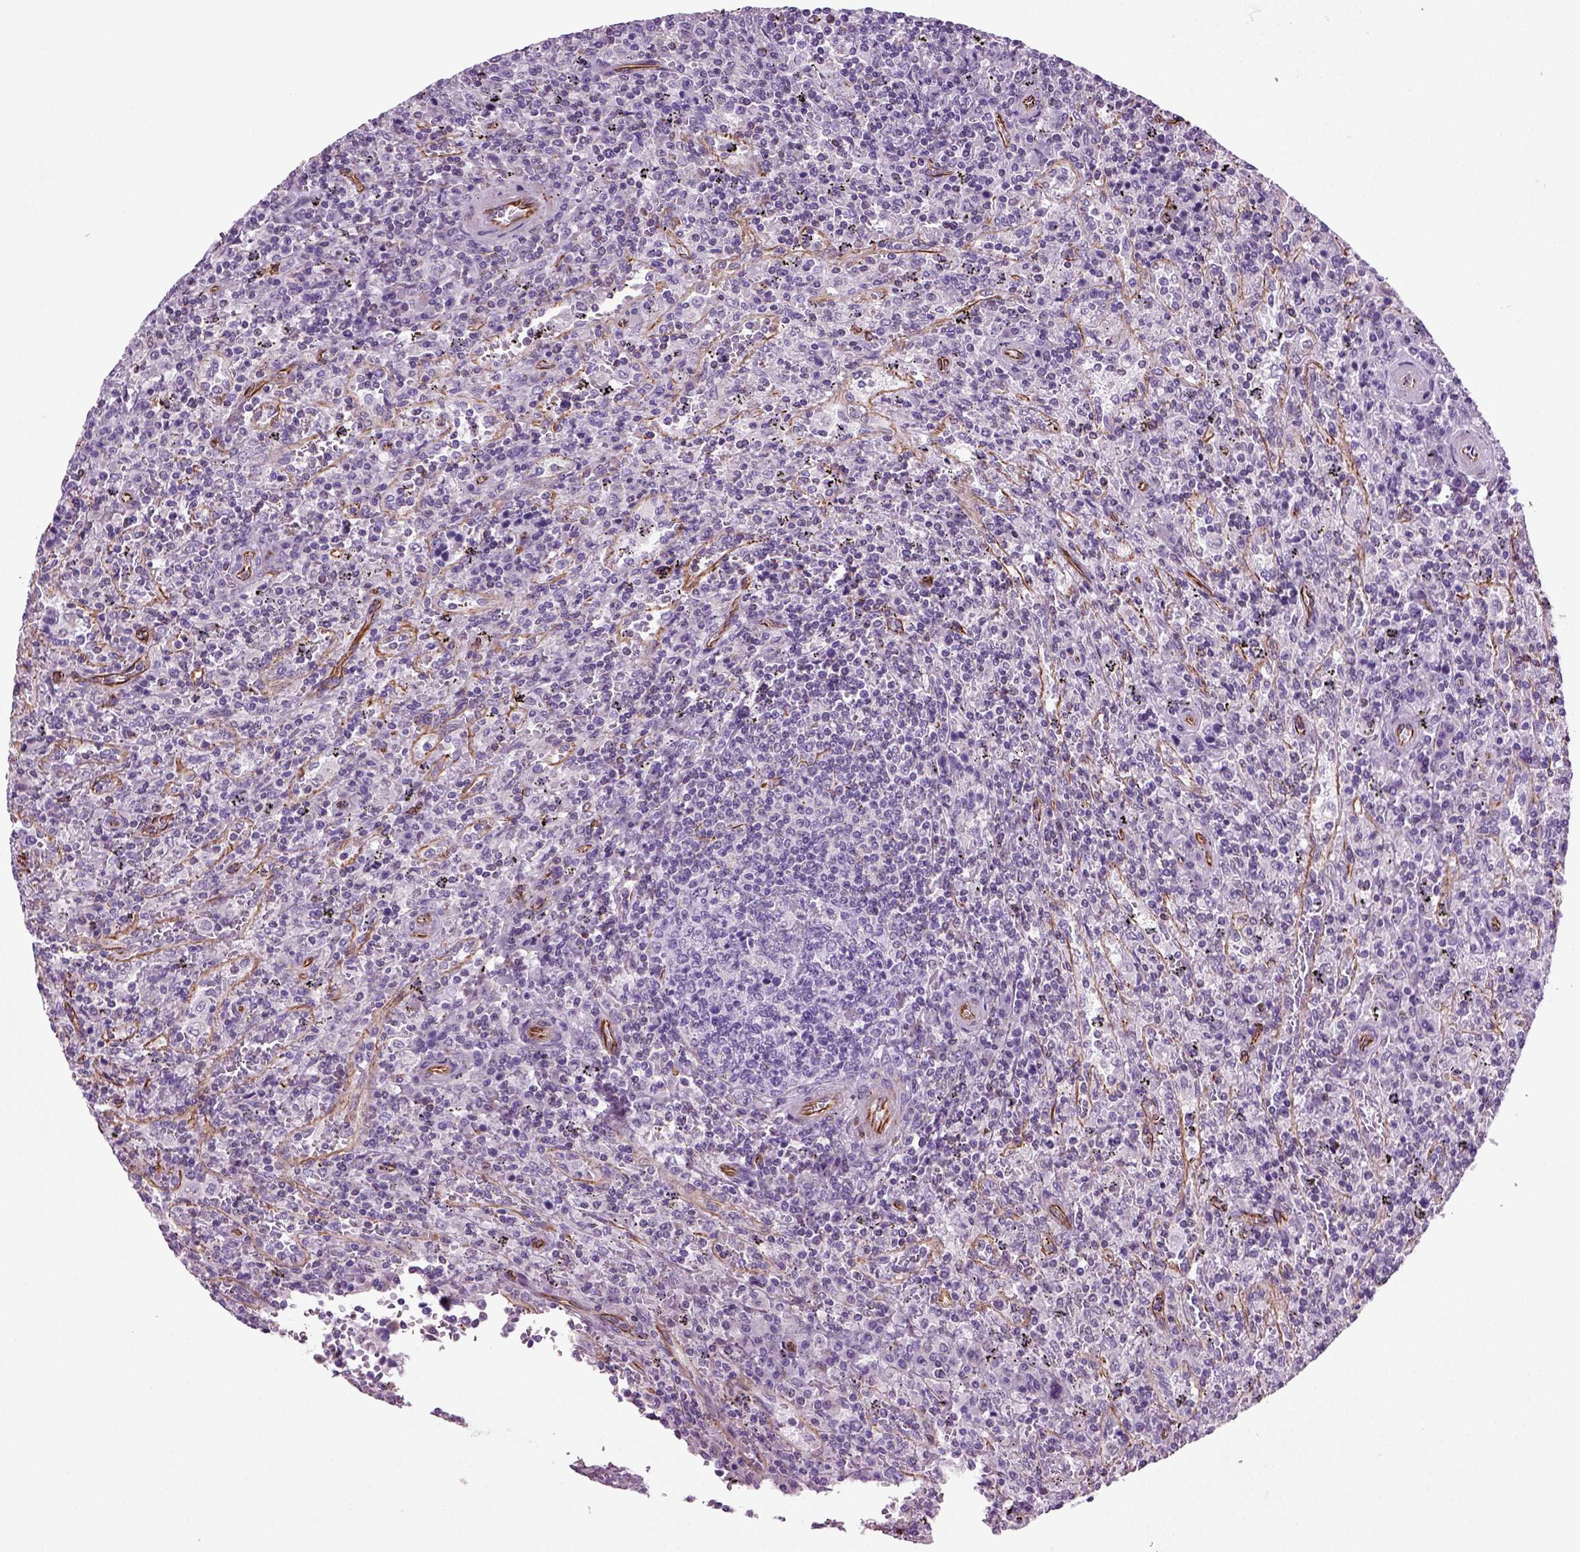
{"staining": {"intensity": "negative", "quantity": "none", "location": "none"}, "tissue": "lymphoma", "cell_type": "Tumor cells", "image_type": "cancer", "snomed": [{"axis": "morphology", "description": "Malignant lymphoma, non-Hodgkin's type, Low grade"}, {"axis": "topography", "description": "Spleen"}], "caption": "DAB (3,3'-diaminobenzidine) immunohistochemical staining of malignant lymphoma, non-Hodgkin's type (low-grade) reveals no significant staining in tumor cells. The staining is performed using DAB (3,3'-diaminobenzidine) brown chromogen with nuclei counter-stained in using hematoxylin.", "gene": "ACER3", "patient": {"sex": "male", "age": 62}}